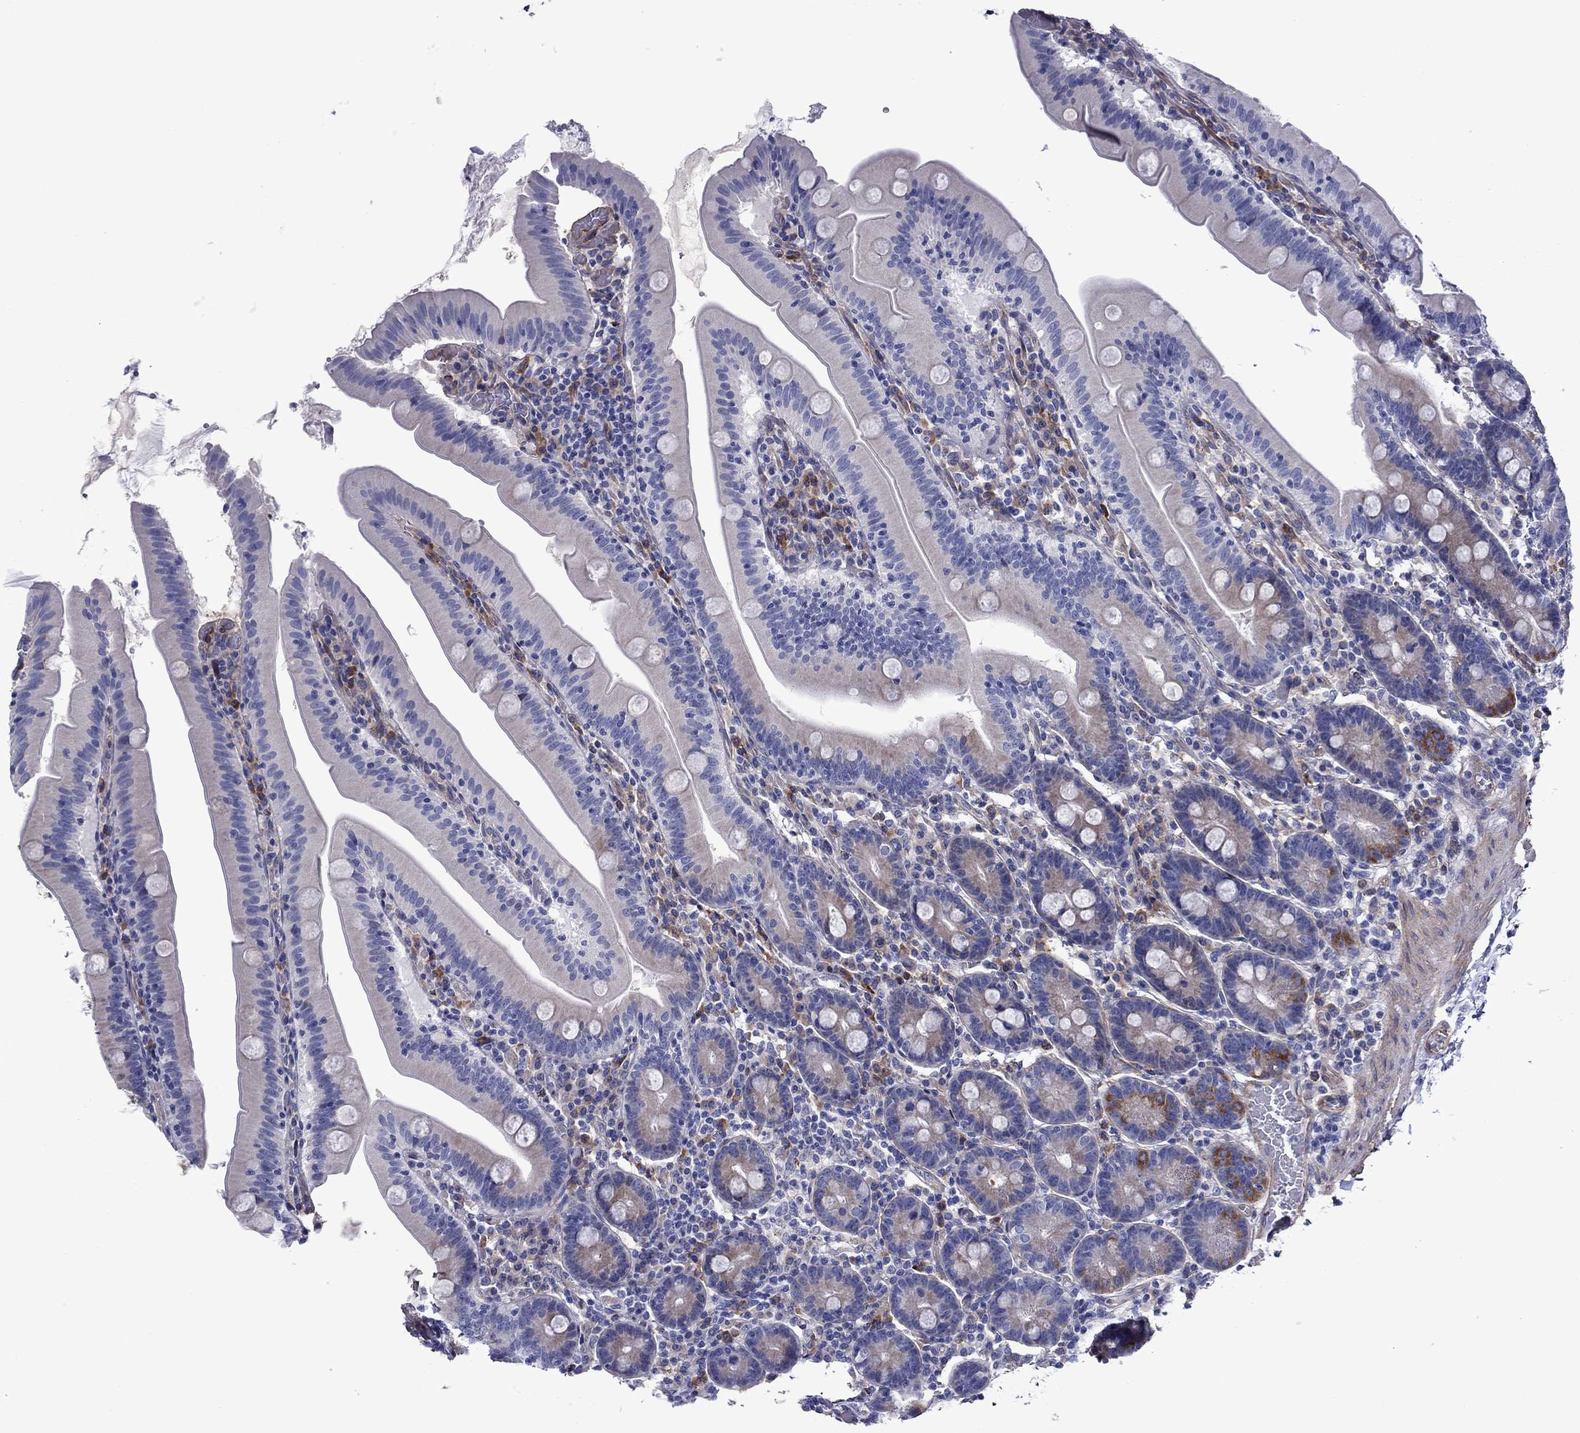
{"staining": {"intensity": "moderate", "quantity": "<25%", "location": "cytoplasmic/membranous"}, "tissue": "small intestine", "cell_type": "Glandular cells", "image_type": "normal", "snomed": [{"axis": "morphology", "description": "Normal tissue, NOS"}, {"axis": "topography", "description": "Small intestine"}], "caption": "Human small intestine stained with a brown dye demonstrates moderate cytoplasmic/membranous positive expression in about <25% of glandular cells.", "gene": "HSPG2", "patient": {"sex": "male", "age": 37}}